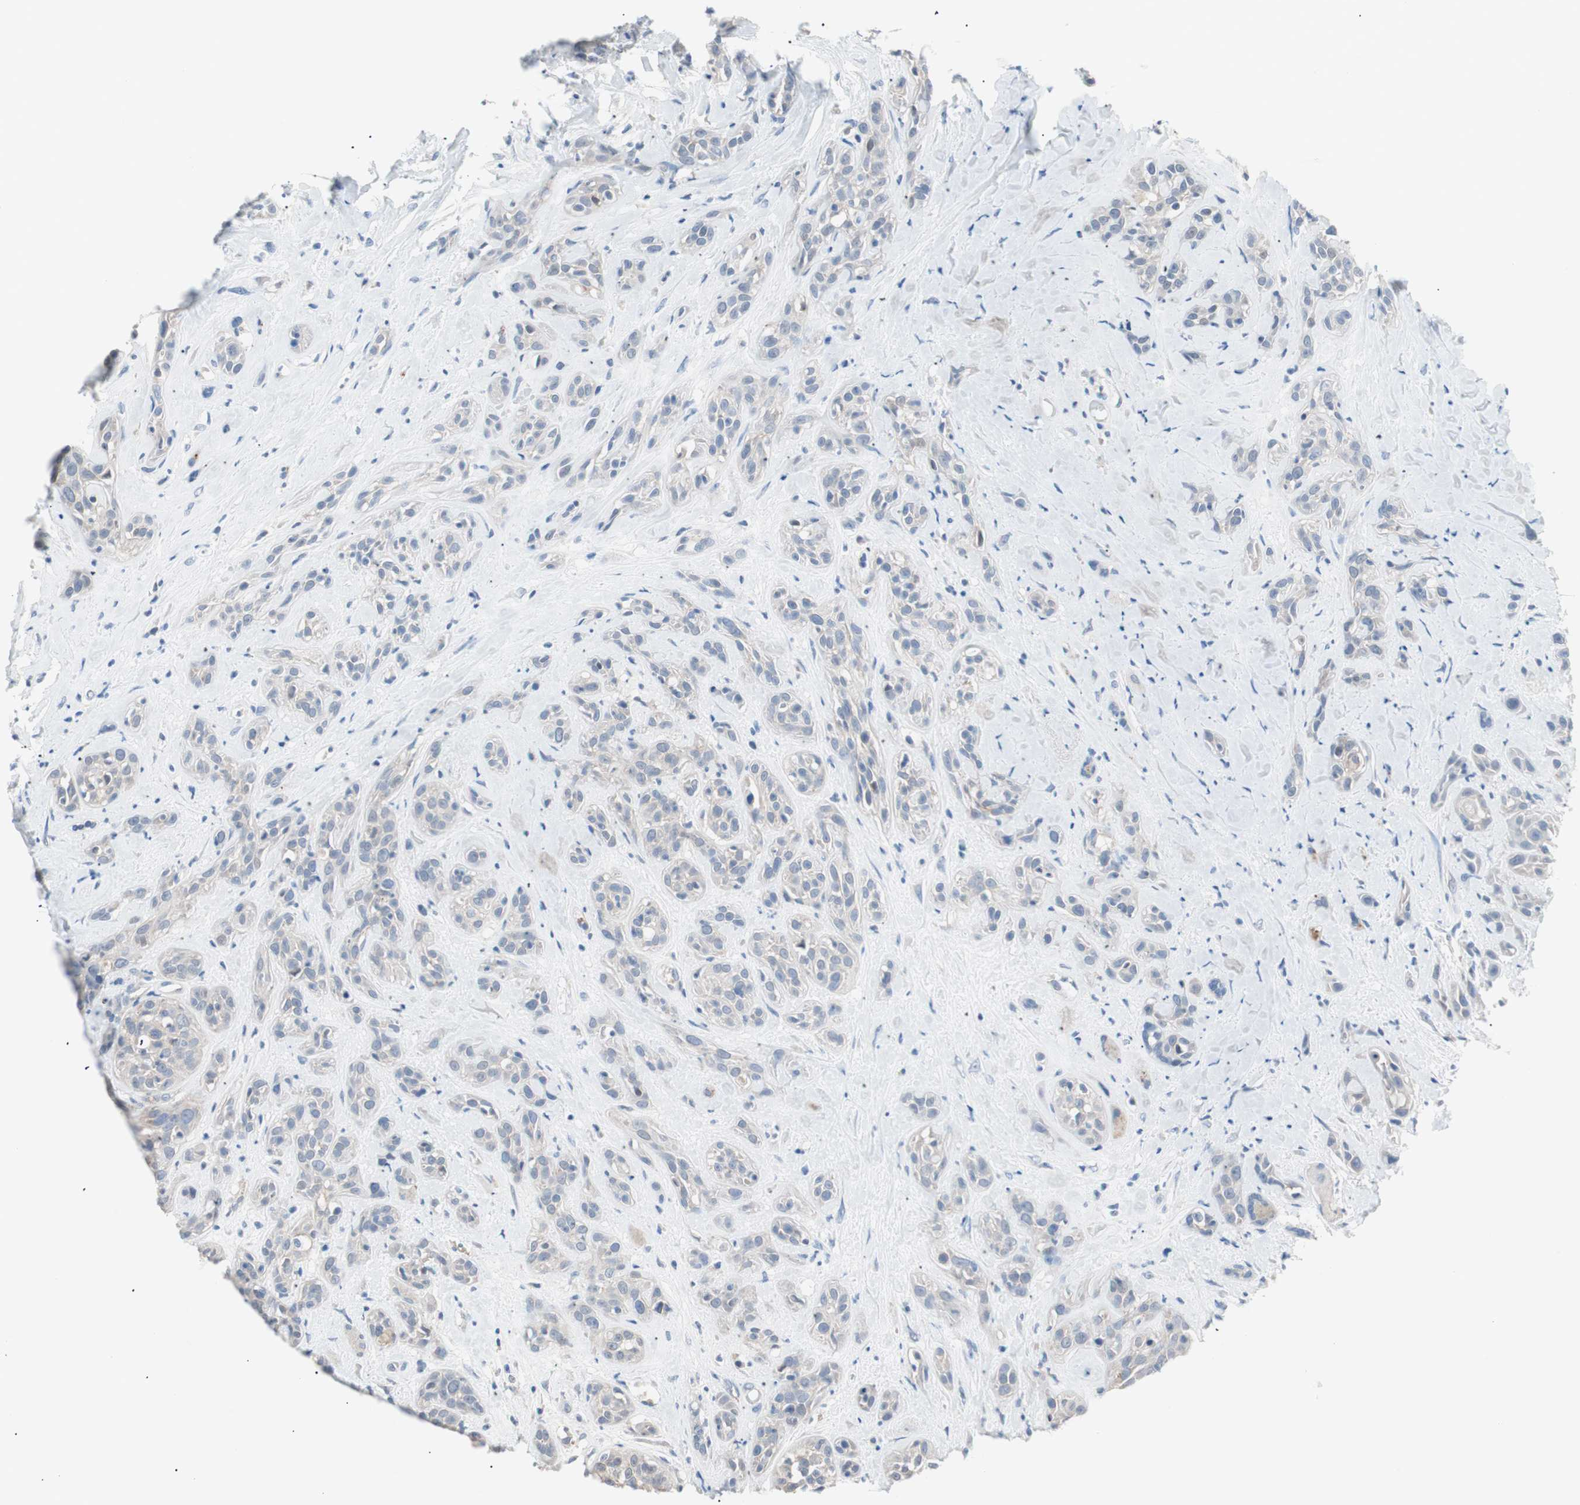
{"staining": {"intensity": "negative", "quantity": "none", "location": "none"}, "tissue": "head and neck cancer", "cell_type": "Tumor cells", "image_type": "cancer", "snomed": [{"axis": "morphology", "description": "Squamous cell carcinoma, NOS"}, {"axis": "topography", "description": "Head-Neck"}], "caption": "Tumor cells are negative for protein expression in human head and neck squamous cell carcinoma.", "gene": "VIL1", "patient": {"sex": "male", "age": 62}}